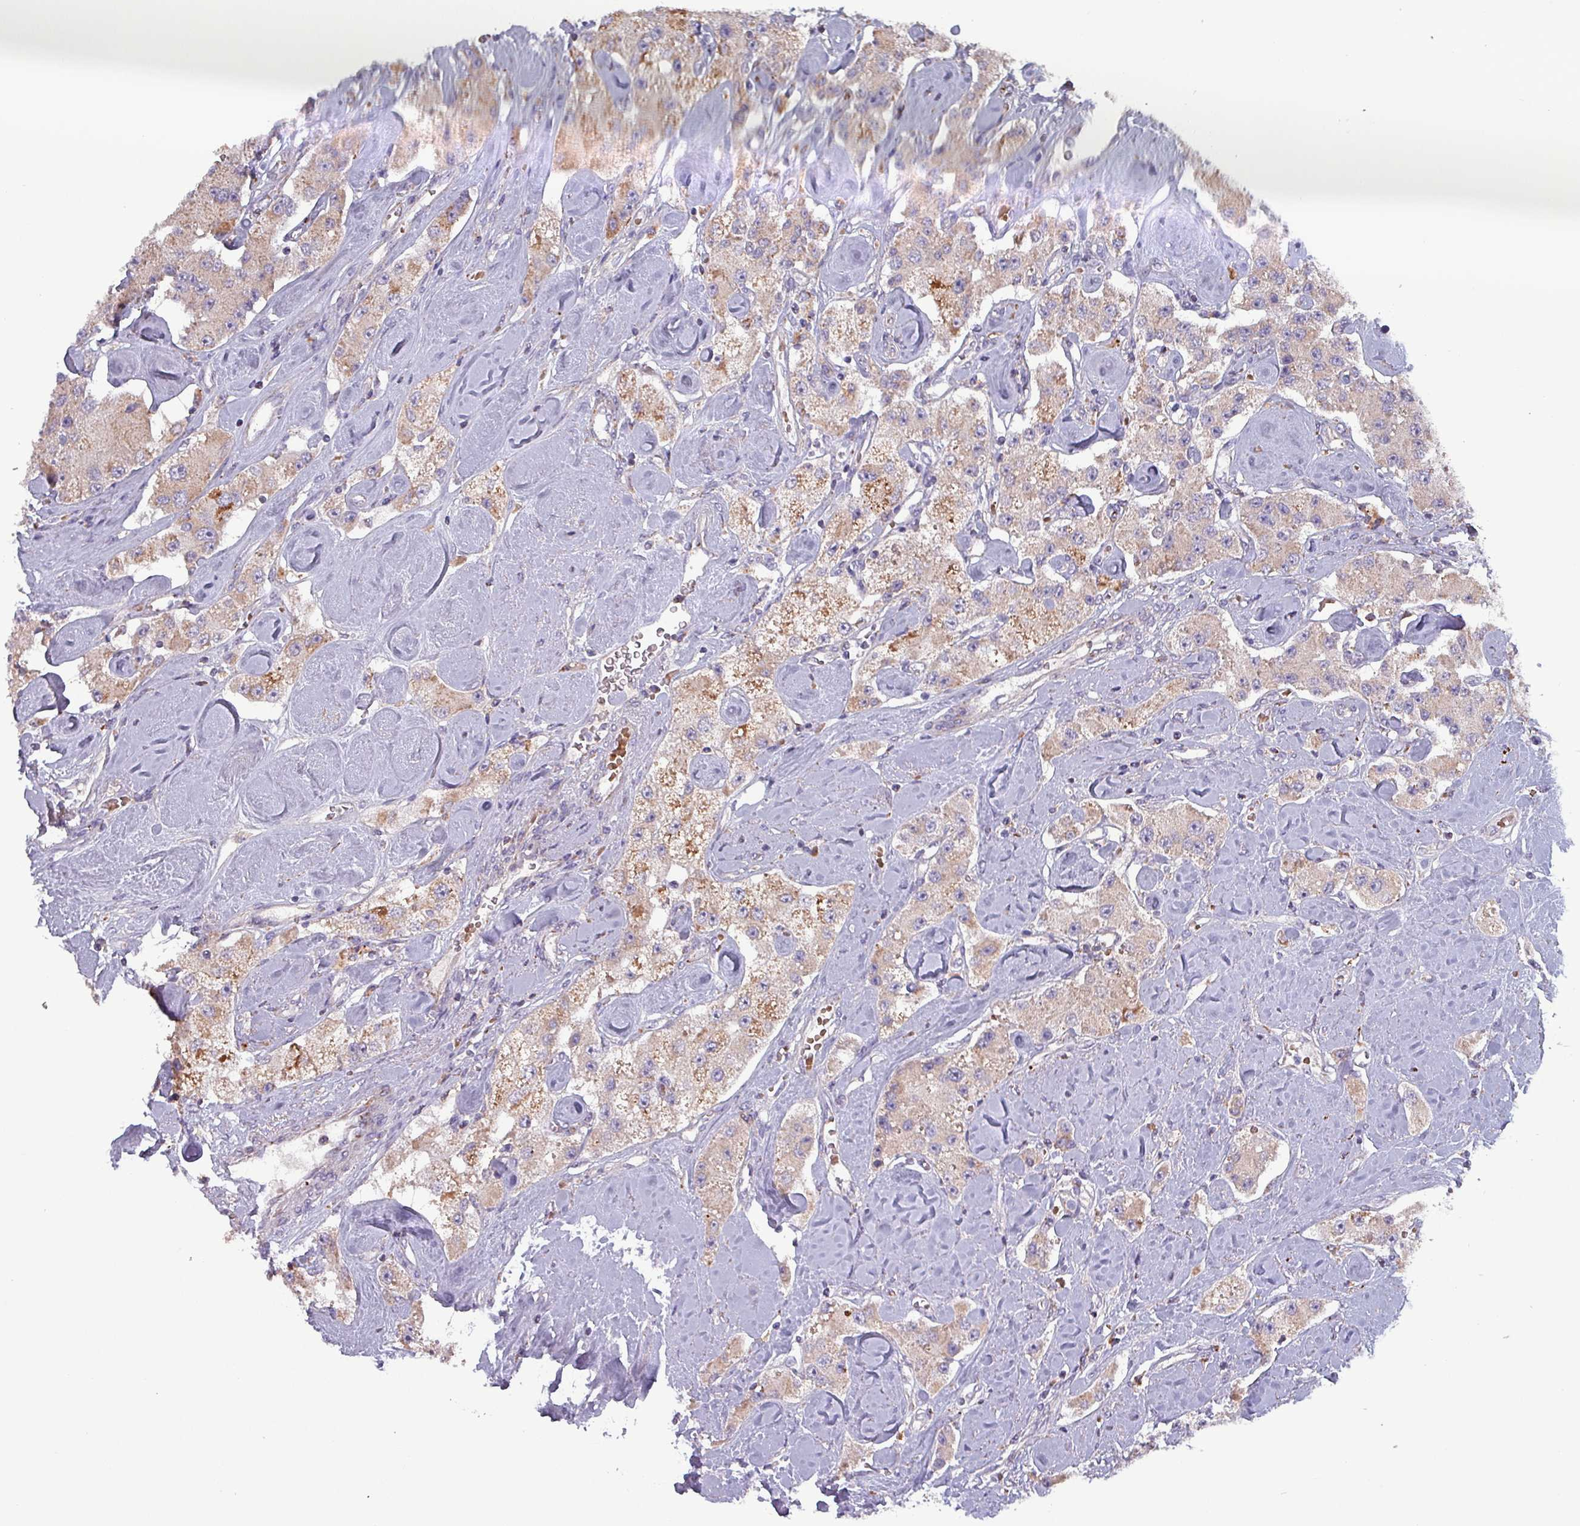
{"staining": {"intensity": "moderate", "quantity": "25%-75%", "location": "cytoplasmic/membranous"}, "tissue": "carcinoid", "cell_type": "Tumor cells", "image_type": "cancer", "snomed": [{"axis": "morphology", "description": "Carcinoid, malignant, NOS"}, {"axis": "topography", "description": "Pancreas"}], "caption": "Carcinoid stained for a protein (brown) displays moderate cytoplasmic/membranous positive staining in approximately 25%-75% of tumor cells.", "gene": "ZNF322", "patient": {"sex": "male", "age": 41}}